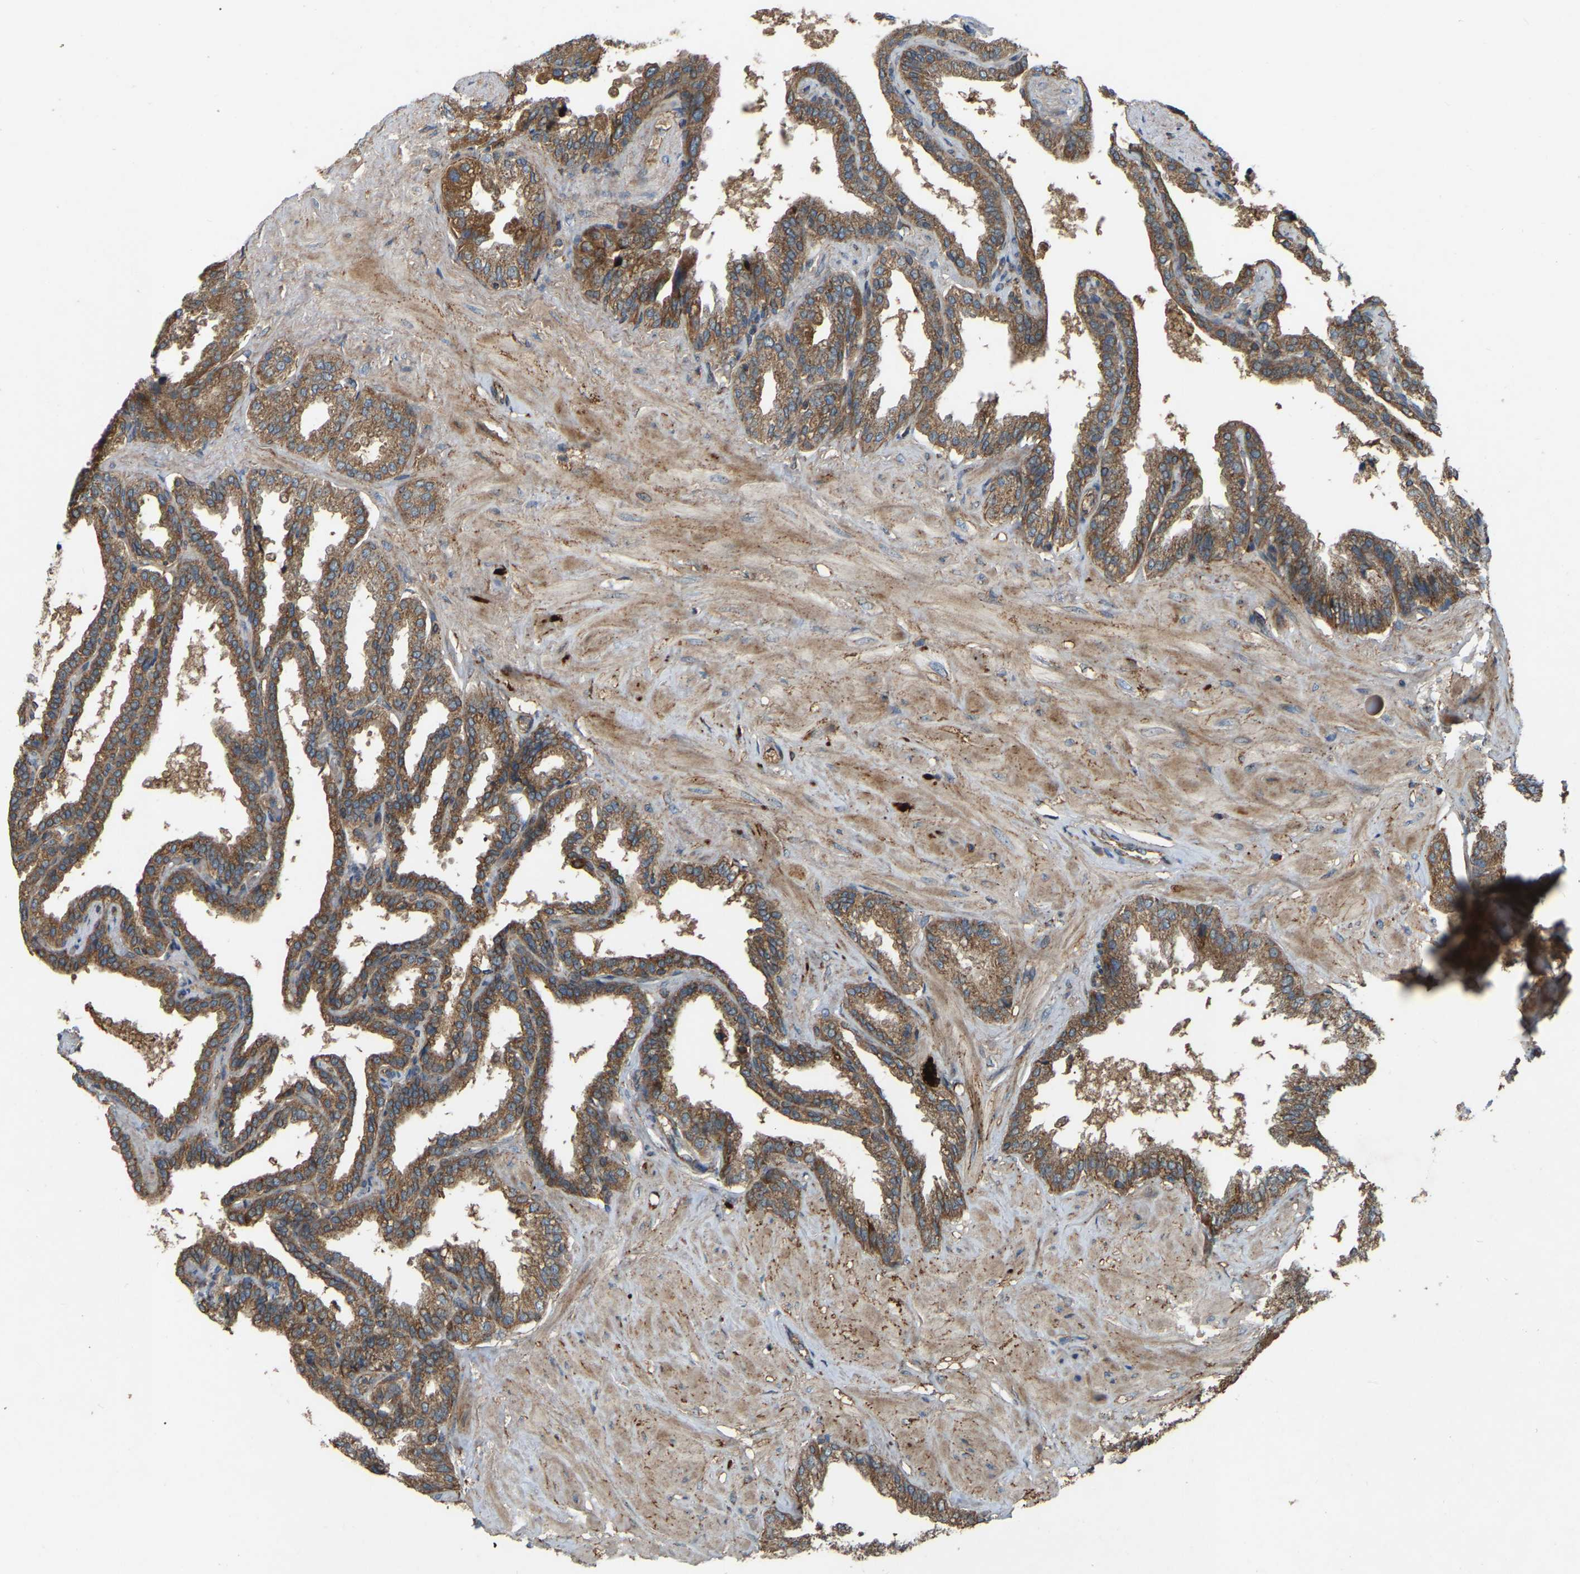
{"staining": {"intensity": "moderate", "quantity": ">75%", "location": "cytoplasmic/membranous"}, "tissue": "seminal vesicle", "cell_type": "Glandular cells", "image_type": "normal", "snomed": [{"axis": "morphology", "description": "Normal tissue, NOS"}, {"axis": "topography", "description": "Seminal veicle"}], "caption": "This is a micrograph of IHC staining of unremarkable seminal vesicle, which shows moderate staining in the cytoplasmic/membranous of glandular cells.", "gene": "SAMD9L", "patient": {"sex": "male", "age": 46}}